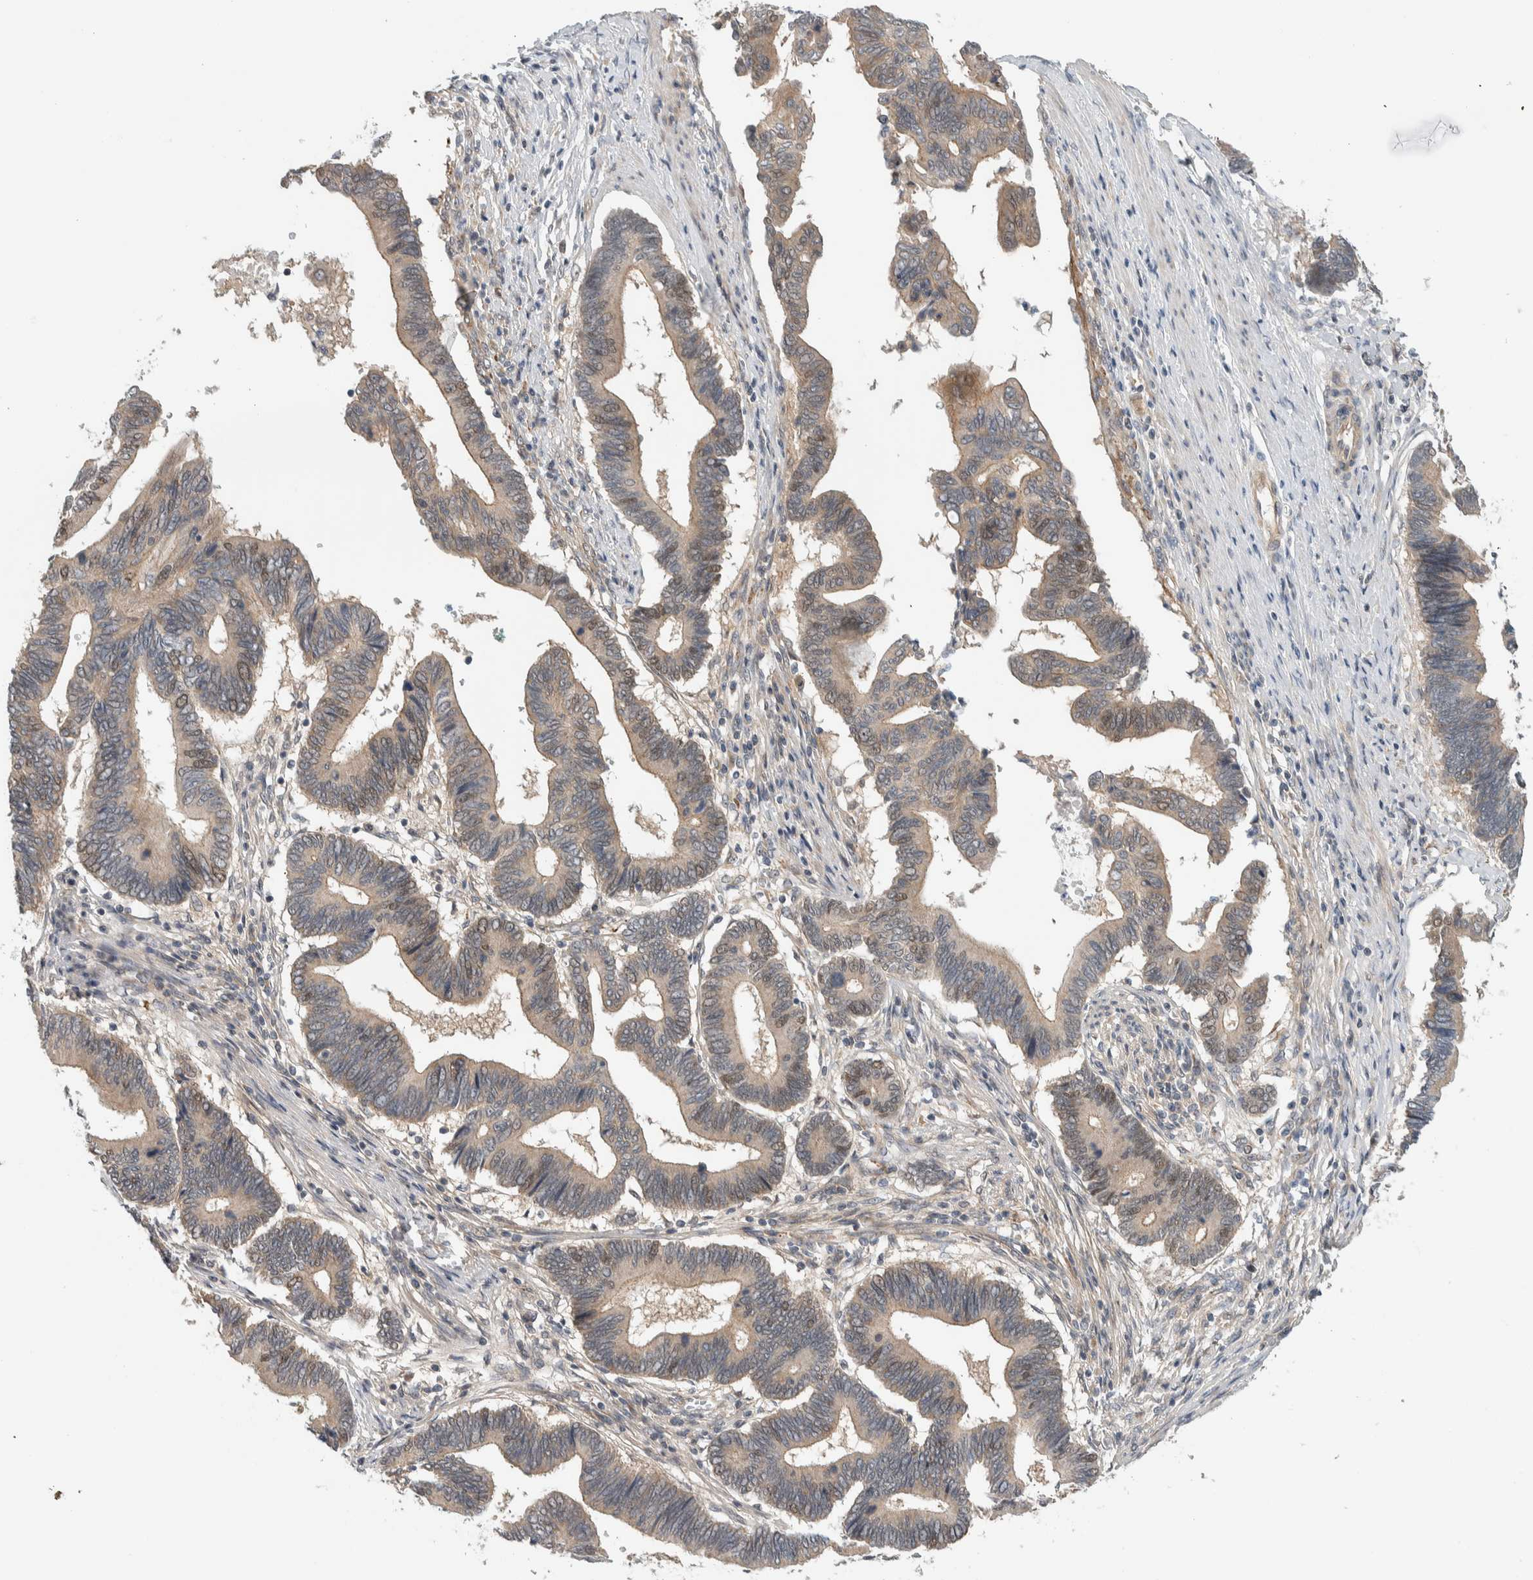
{"staining": {"intensity": "moderate", "quantity": ">75%", "location": "cytoplasmic/membranous"}, "tissue": "pancreatic cancer", "cell_type": "Tumor cells", "image_type": "cancer", "snomed": [{"axis": "morphology", "description": "Adenocarcinoma, NOS"}, {"axis": "topography", "description": "Pancreas"}], "caption": "About >75% of tumor cells in pancreatic cancer demonstrate moderate cytoplasmic/membranous protein staining as visualized by brown immunohistochemical staining.", "gene": "MPRIP", "patient": {"sex": "female", "age": 70}}